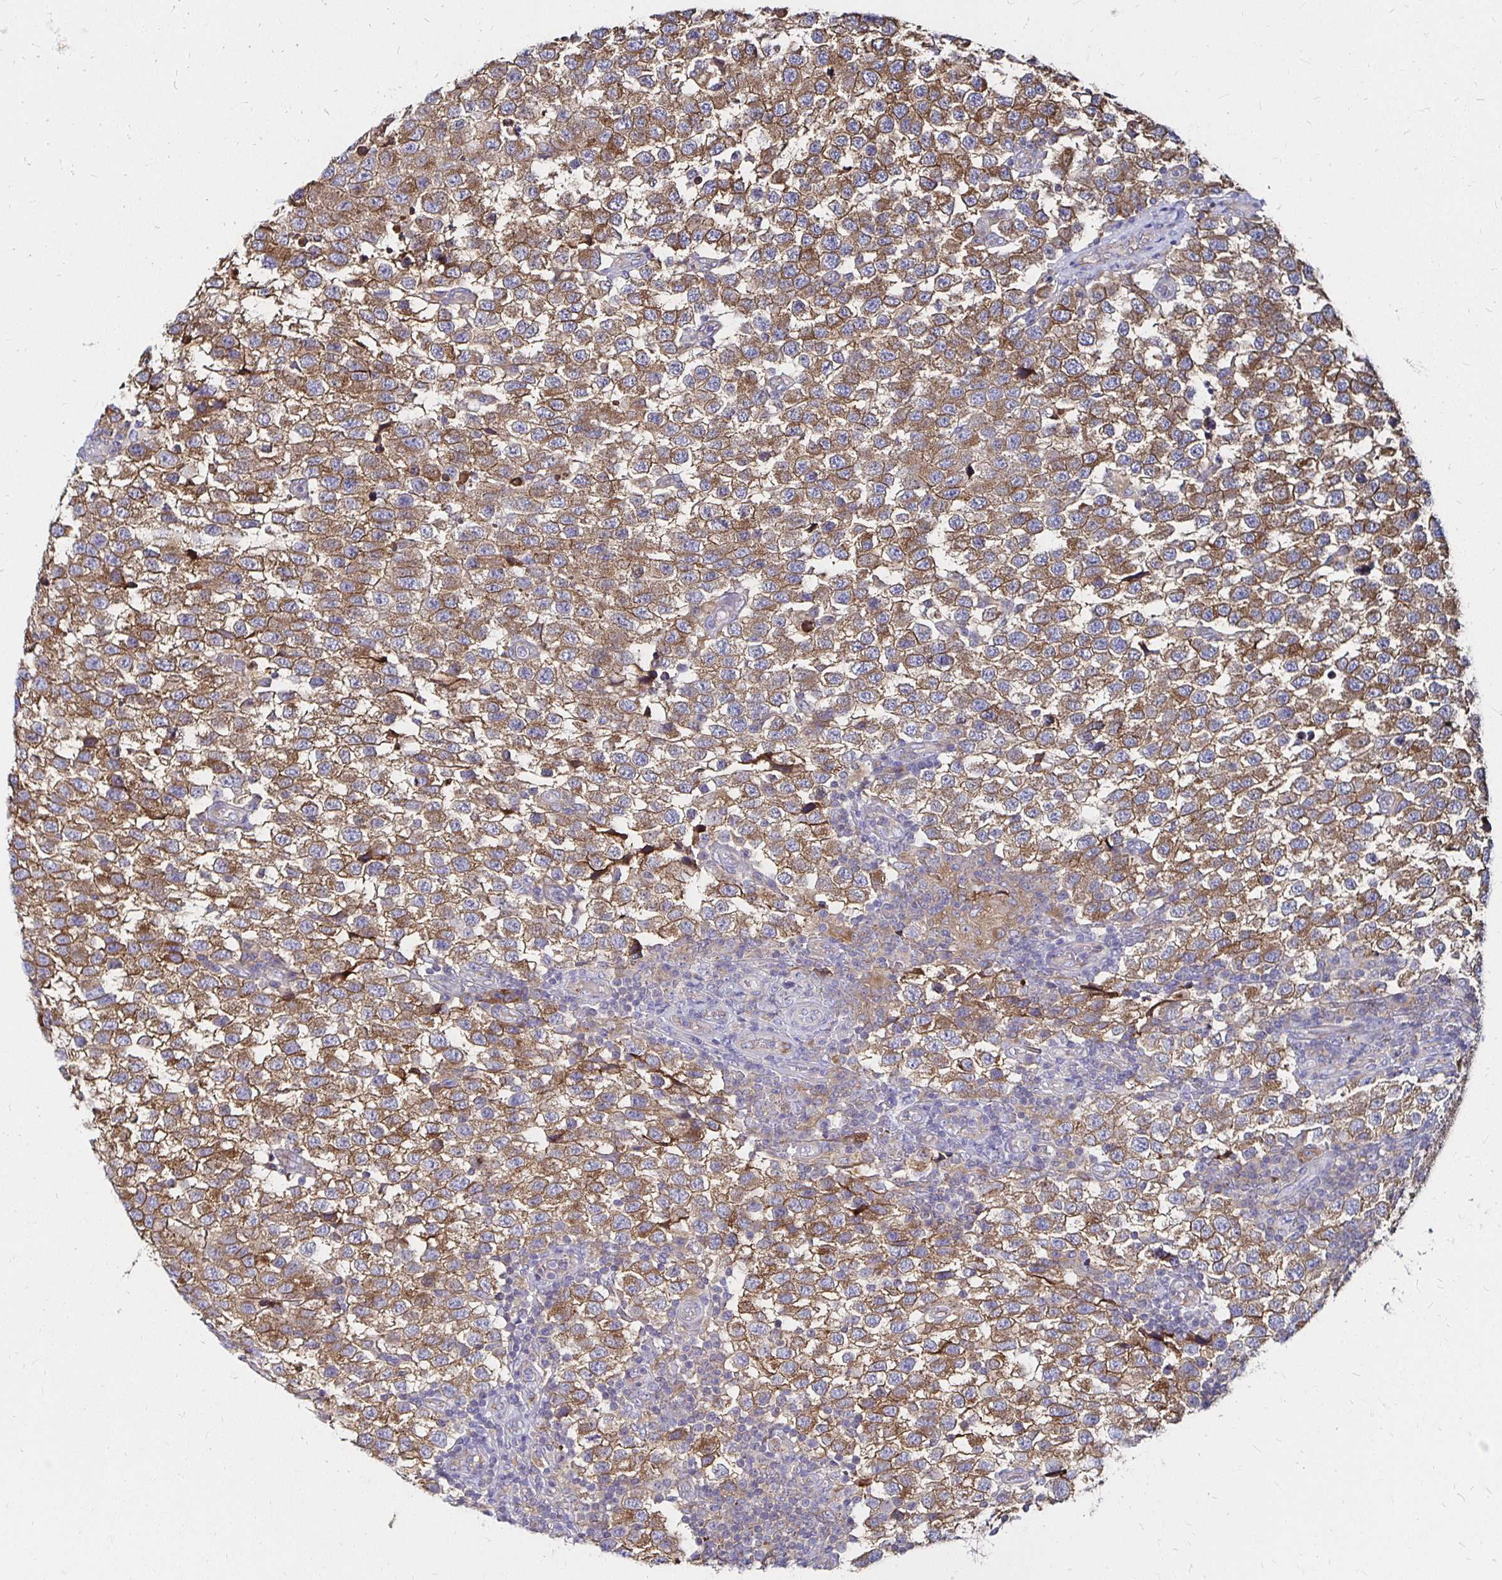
{"staining": {"intensity": "moderate", "quantity": ">75%", "location": "cytoplasmic/membranous"}, "tissue": "testis cancer", "cell_type": "Tumor cells", "image_type": "cancer", "snomed": [{"axis": "morphology", "description": "Seminoma, NOS"}, {"axis": "topography", "description": "Testis"}], "caption": "Immunohistochemical staining of human testis cancer demonstrates medium levels of moderate cytoplasmic/membranous positivity in approximately >75% of tumor cells. The protein of interest is stained brown, and the nuclei are stained in blue (DAB (3,3'-diaminobenzidine) IHC with brightfield microscopy, high magnification).", "gene": "NCSTN", "patient": {"sex": "male", "age": 34}}